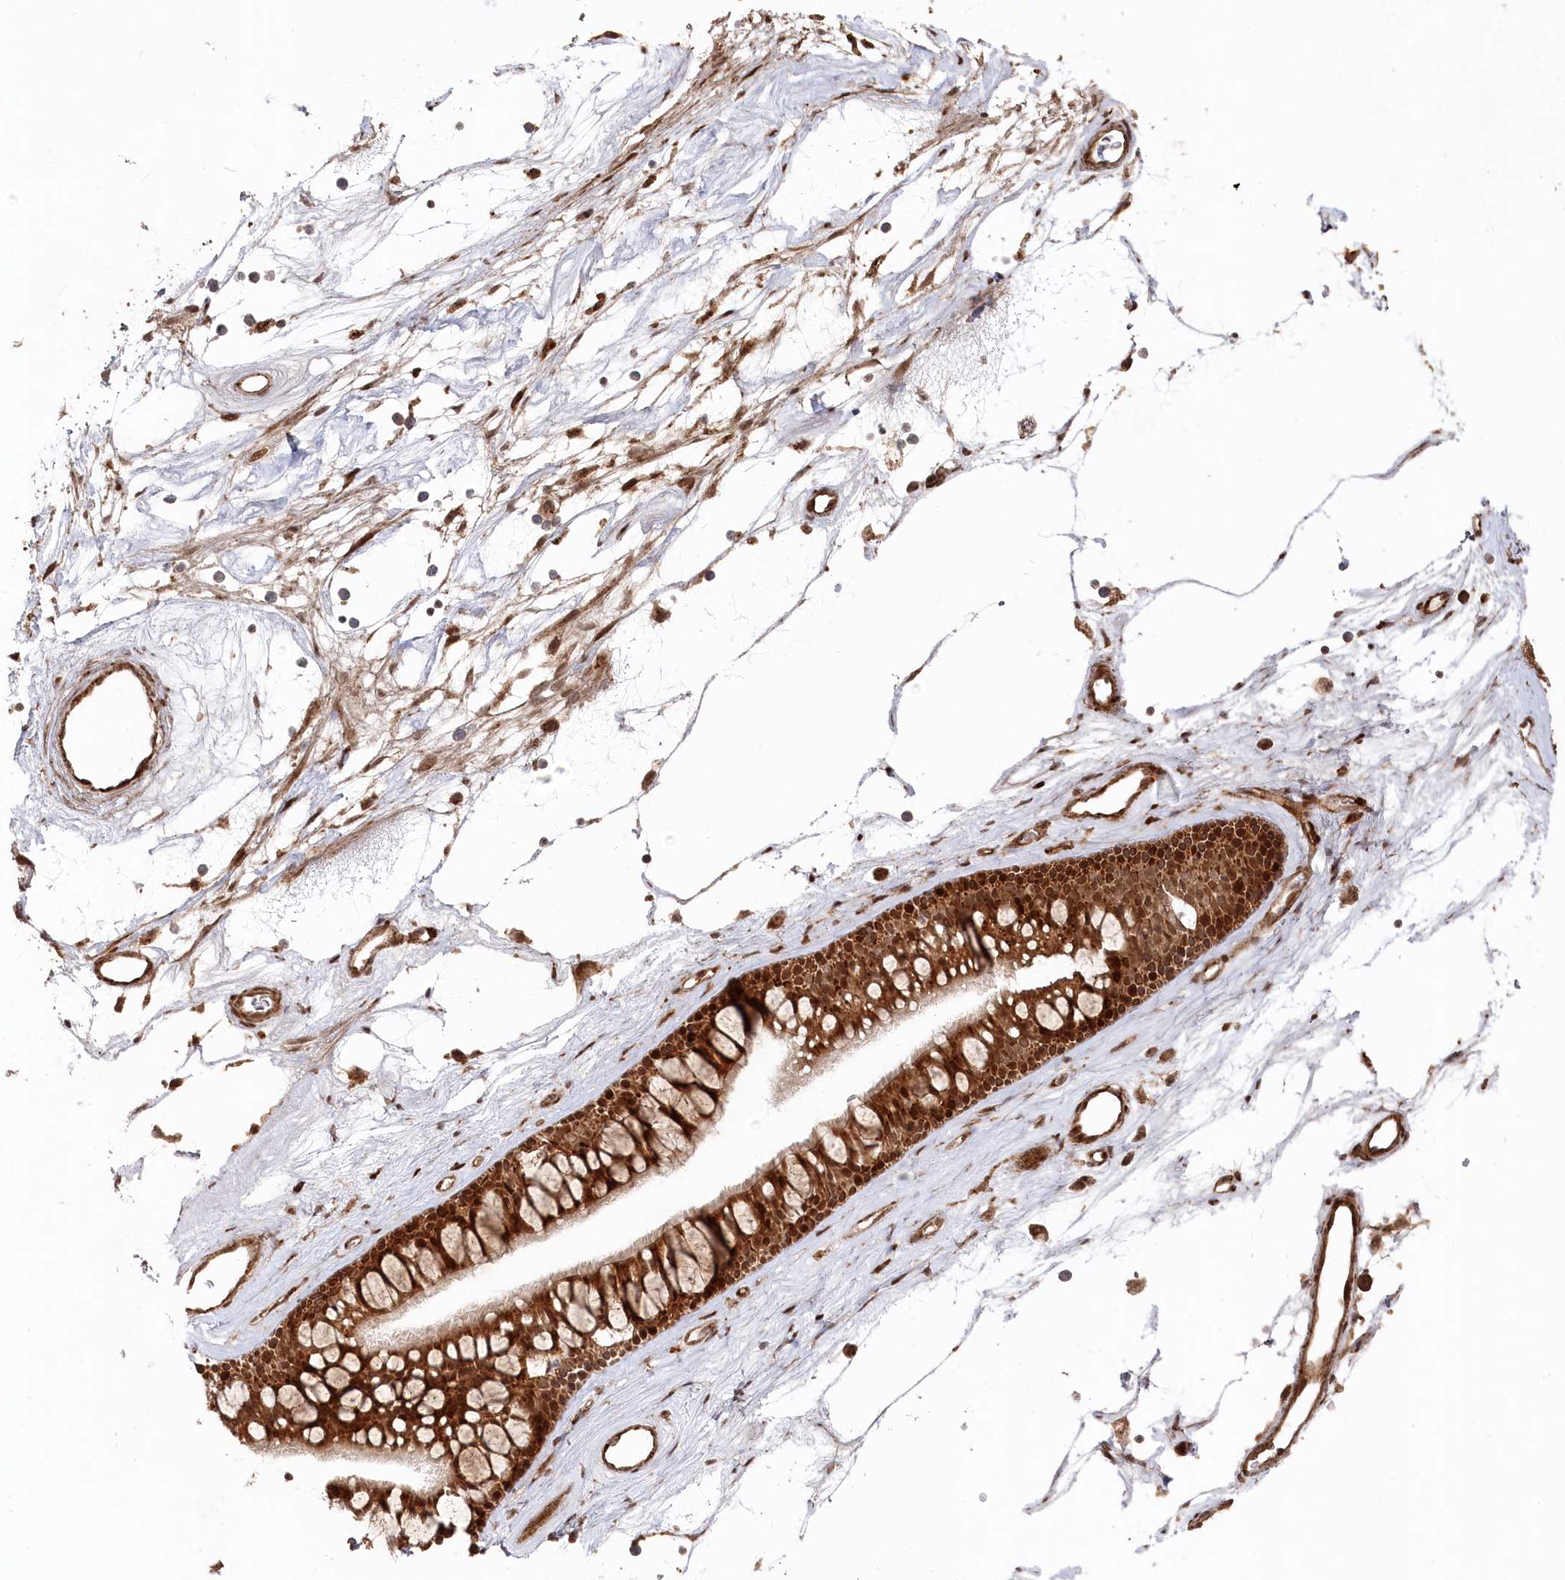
{"staining": {"intensity": "strong", "quantity": ">75%", "location": "cytoplasmic/membranous,nuclear"}, "tissue": "nasopharynx", "cell_type": "Respiratory epithelial cells", "image_type": "normal", "snomed": [{"axis": "morphology", "description": "Normal tissue, NOS"}, {"axis": "topography", "description": "Nasopharynx"}], "caption": "A high amount of strong cytoplasmic/membranous,nuclear positivity is present in approximately >75% of respiratory epithelial cells in unremarkable nasopharynx. The staining was performed using DAB (3,3'-diaminobenzidine), with brown indicating positive protein expression. Nuclei are stained blue with hematoxylin.", "gene": "POLR3A", "patient": {"sex": "male", "age": 64}}